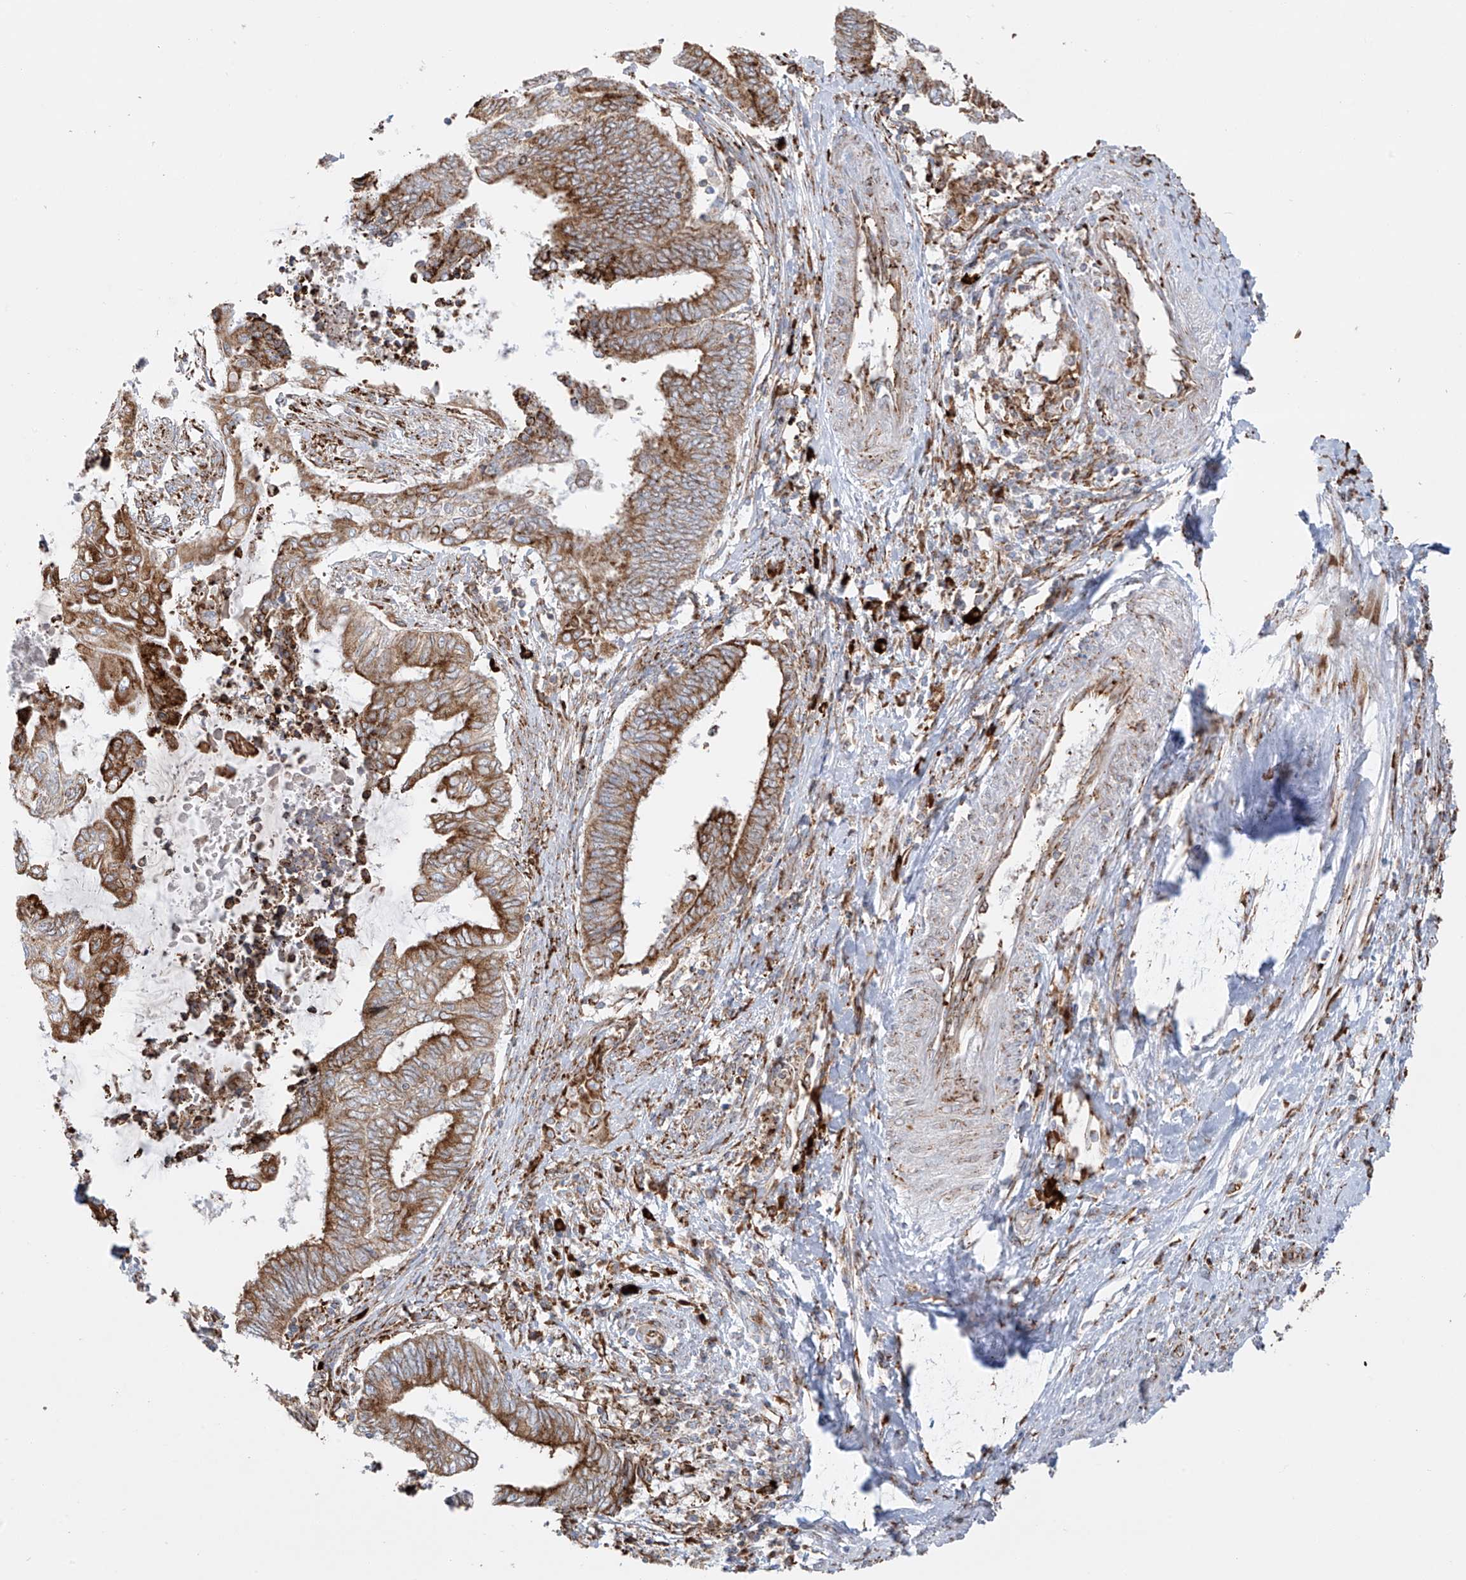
{"staining": {"intensity": "moderate", "quantity": ">75%", "location": "cytoplasmic/membranous"}, "tissue": "endometrial cancer", "cell_type": "Tumor cells", "image_type": "cancer", "snomed": [{"axis": "morphology", "description": "Adenocarcinoma, NOS"}, {"axis": "topography", "description": "Uterus"}, {"axis": "topography", "description": "Endometrium"}], "caption": "Adenocarcinoma (endometrial) tissue demonstrates moderate cytoplasmic/membranous expression in about >75% of tumor cells", "gene": "MX1", "patient": {"sex": "female", "age": 70}}